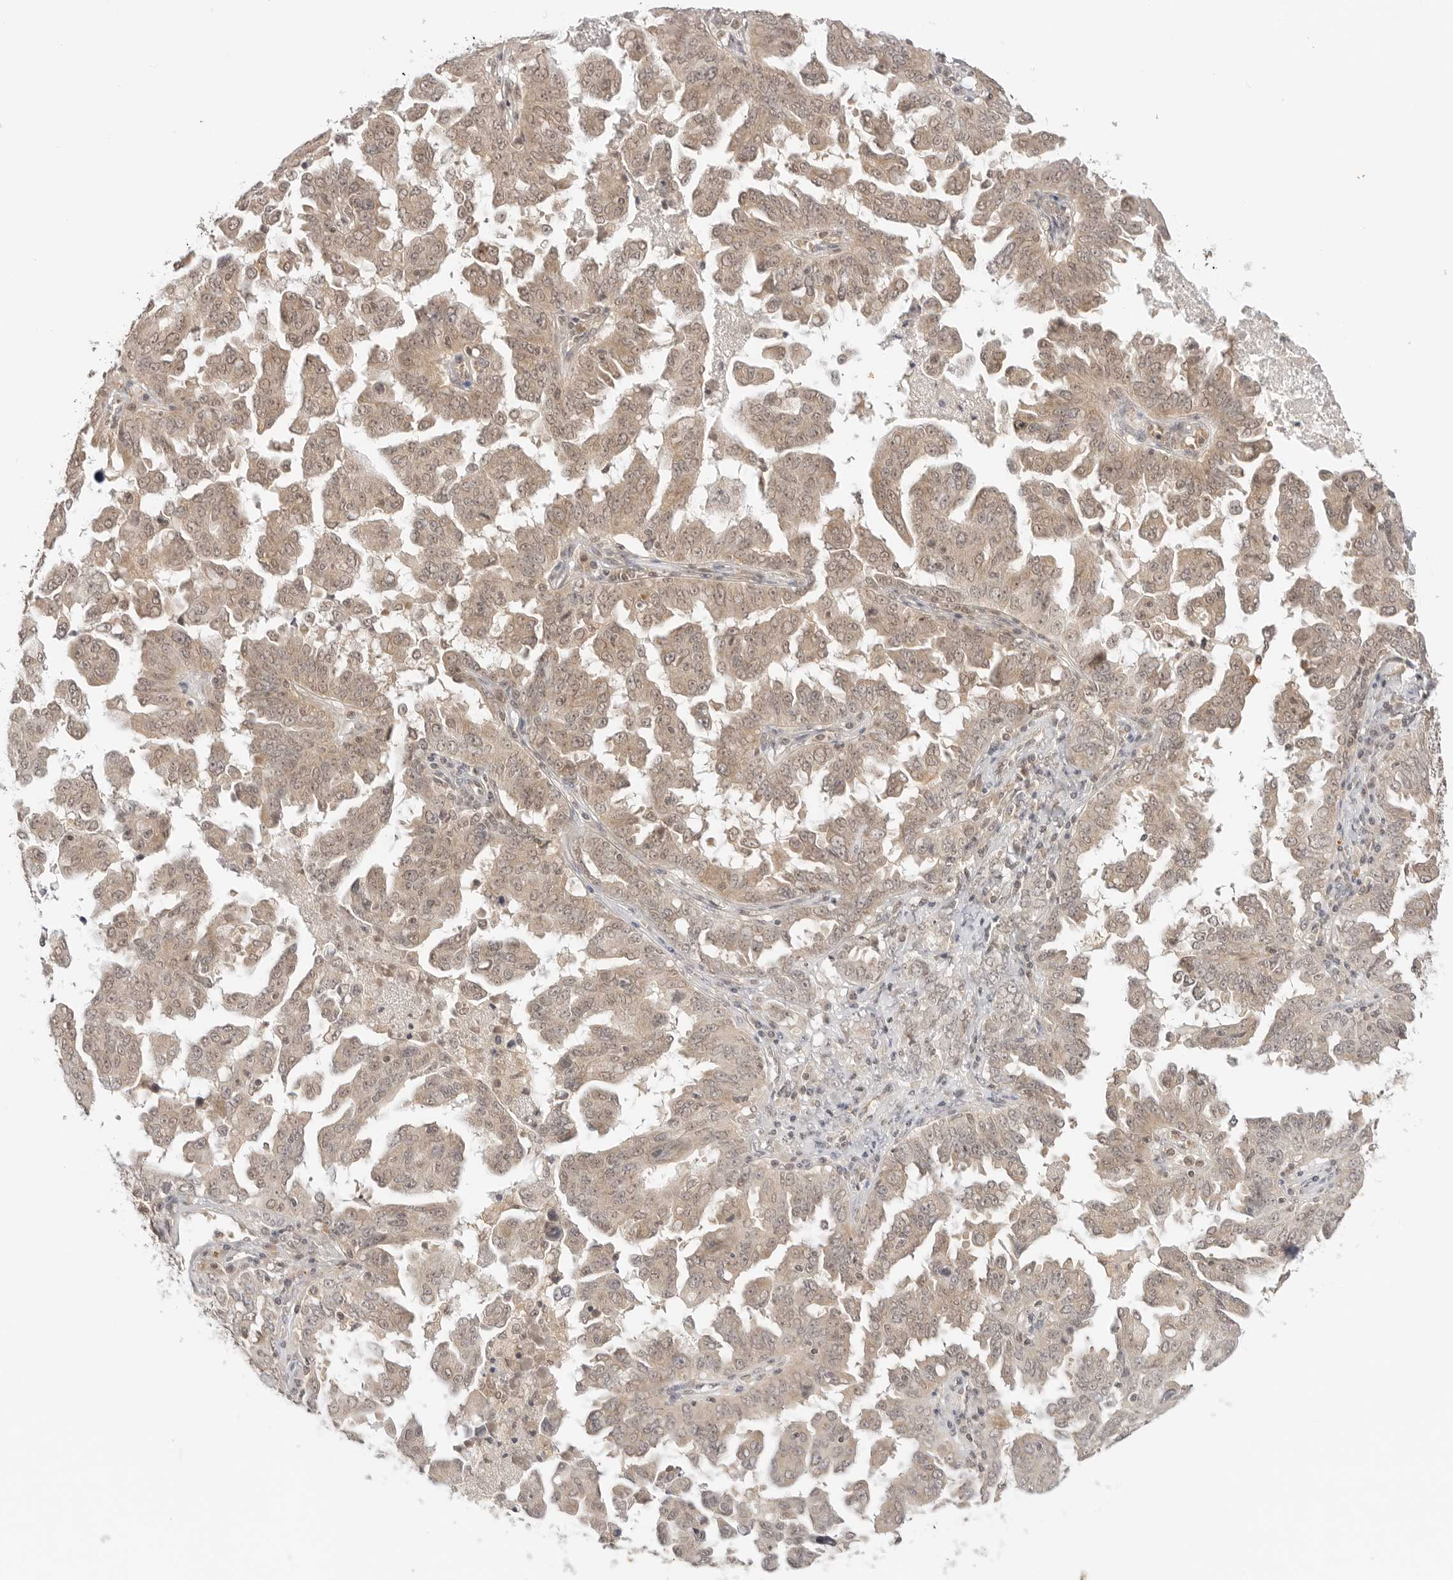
{"staining": {"intensity": "weak", "quantity": ">75%", "location": "cytoplasmic/membranous"}, "tissue": "ovarian cancer", "cell_type": "Tumor cells", "image_type": "cancer", "snomed": [{"axis": "morphology", "description": "Carcinoma, endometroid"}, {"axis": "topography", "description": "Ovary"}], "caption": "A high-resolution photomicrograph shows IHC staining of ovarian cancer, which reveals weak cytoplasmic/membranous staining in approximately >75% of tumor cells.", "gene": "GPR34", "patient": {"sex": "female", "age": 62}}